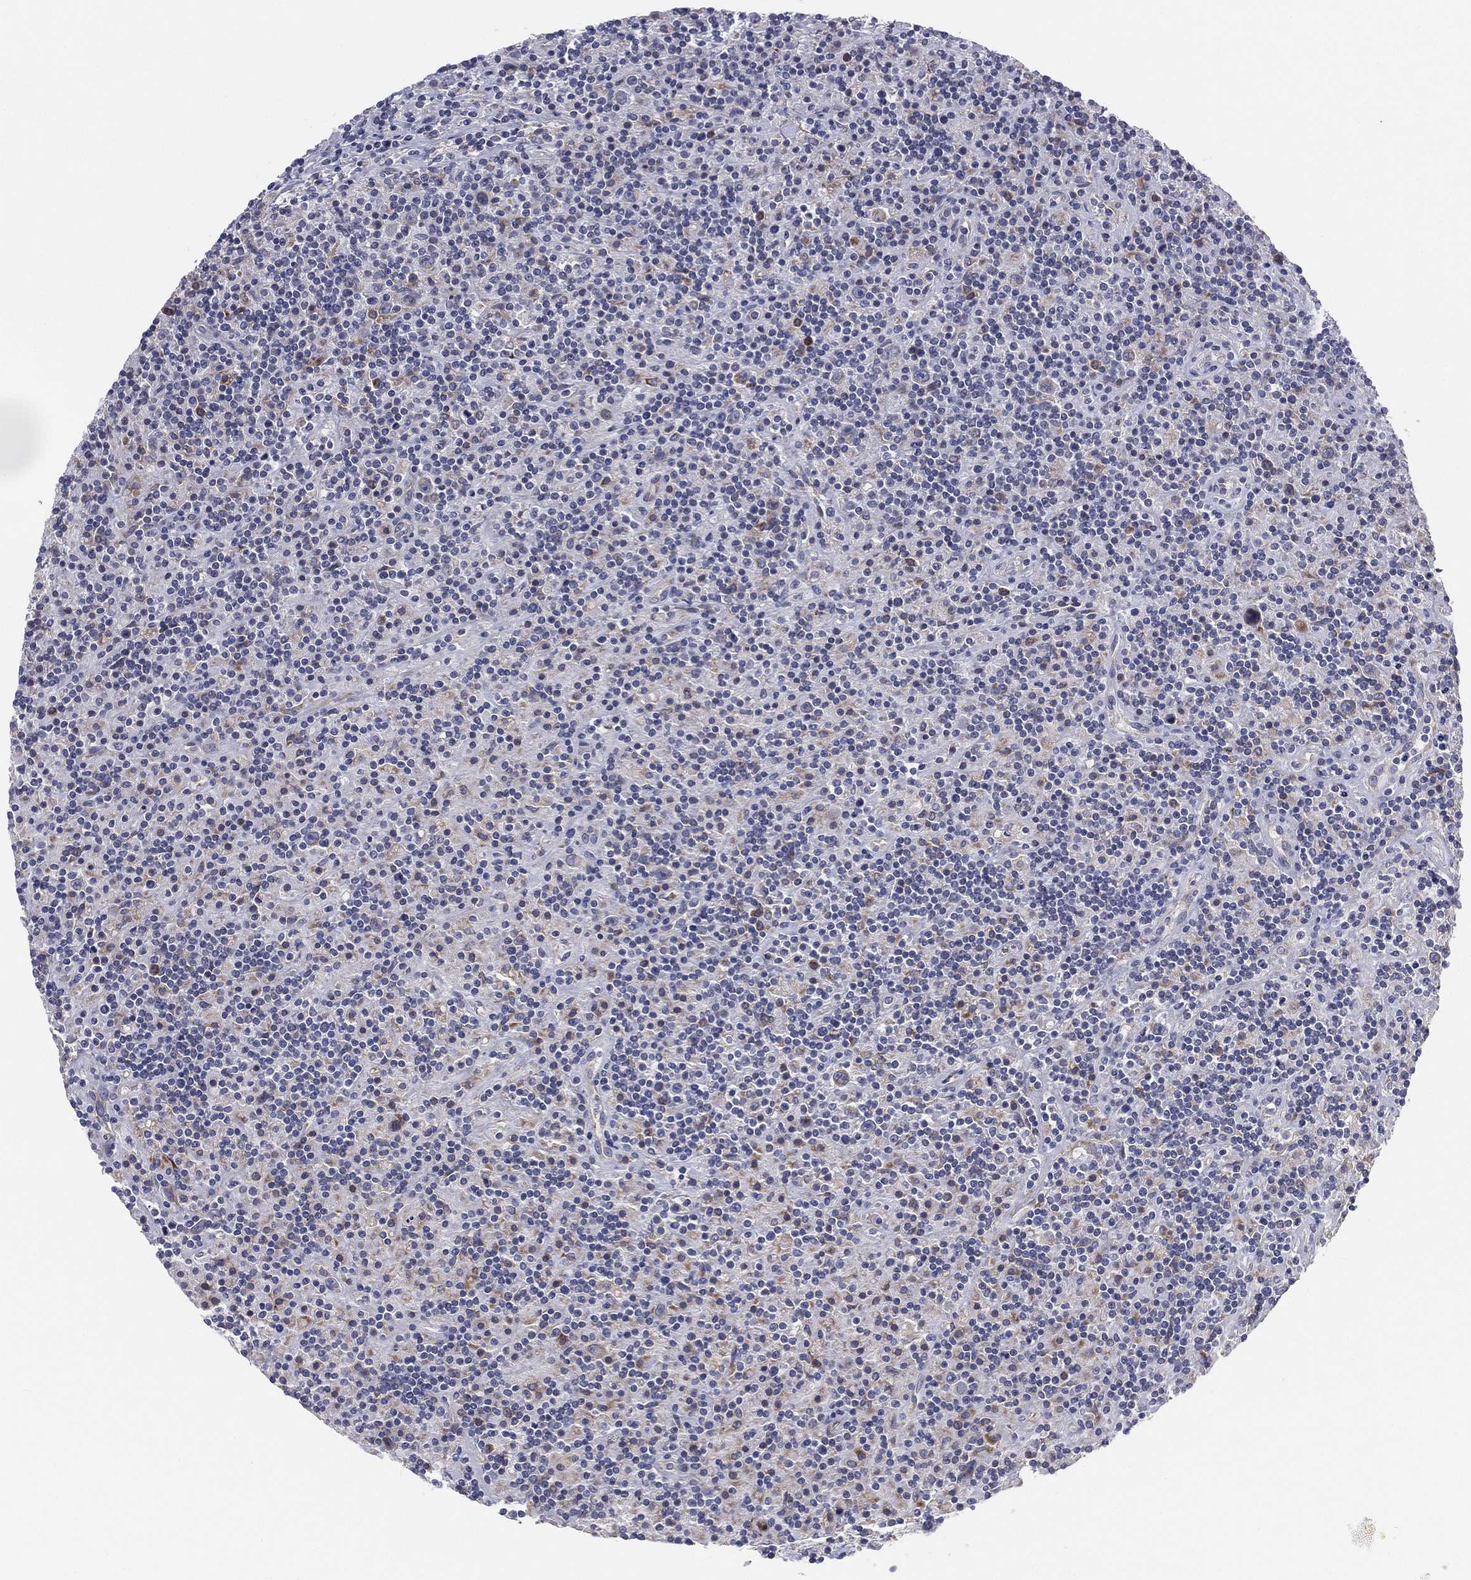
{"staining": {"intensity": "negative", "quantity": "none", "location": "none"}, "tissue": "lymphoma", "cell_type": "Tumor cells", "image_type": "cancer", "snomed": [{"axis": "morphology", "description": "Hodgkin's disease, NOS"}, {"axis": "topography", "description": "Lymph node"}], "caption": "This is a photomicrograph of IHC staining of lymphoma, which shows no staining in tumor cells.", "gene": "TMEM40", "patient": {"sex": "male", "age": 70}}